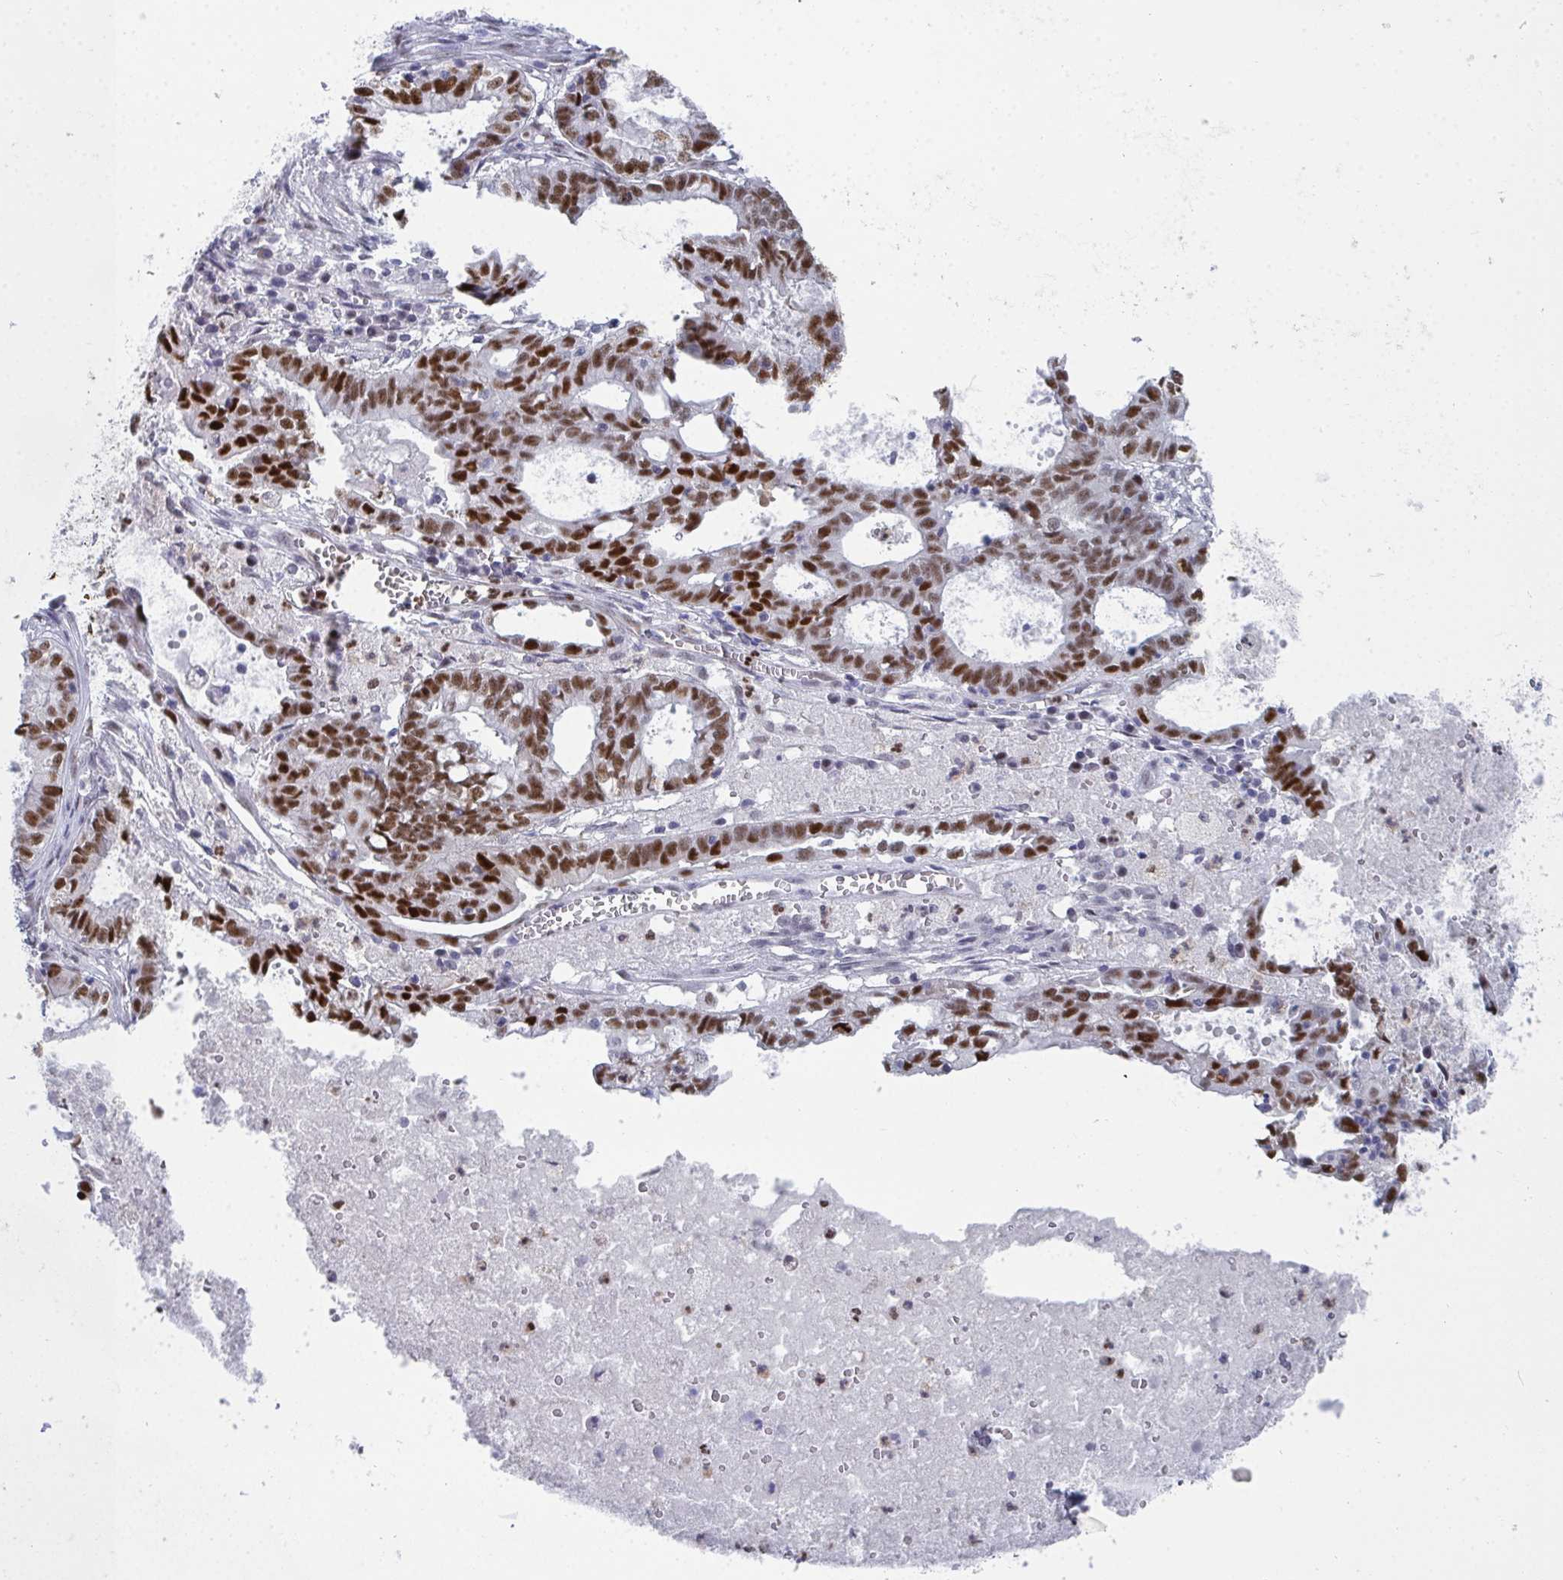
{"staining": {"intensity": "strong", "quantity": ">75%", "location": "nuclear"}, "tissue": "ovarian cancer", "cell_type": "Tumor cells", "image_type": "cancer", "snomed": [{"axis": "morphology", "description": "Carcinoma, endometroid"}, {"axis": "topography", "description": "Ovary"}], "caption": "High-power microscopy captured an IHC image of ovarian cancer, revealing strong nuclear staining in approximately >75% of tumor cells. The staining was performed using DAB (3,3'-diaminobenzidine) to visualize the protein expression in brown, while the nuclei were stained in blue with hematoxylin (Magnification: 20x).", "gene": "JDP2", "patient": {"sex": "female", "age": 64}}